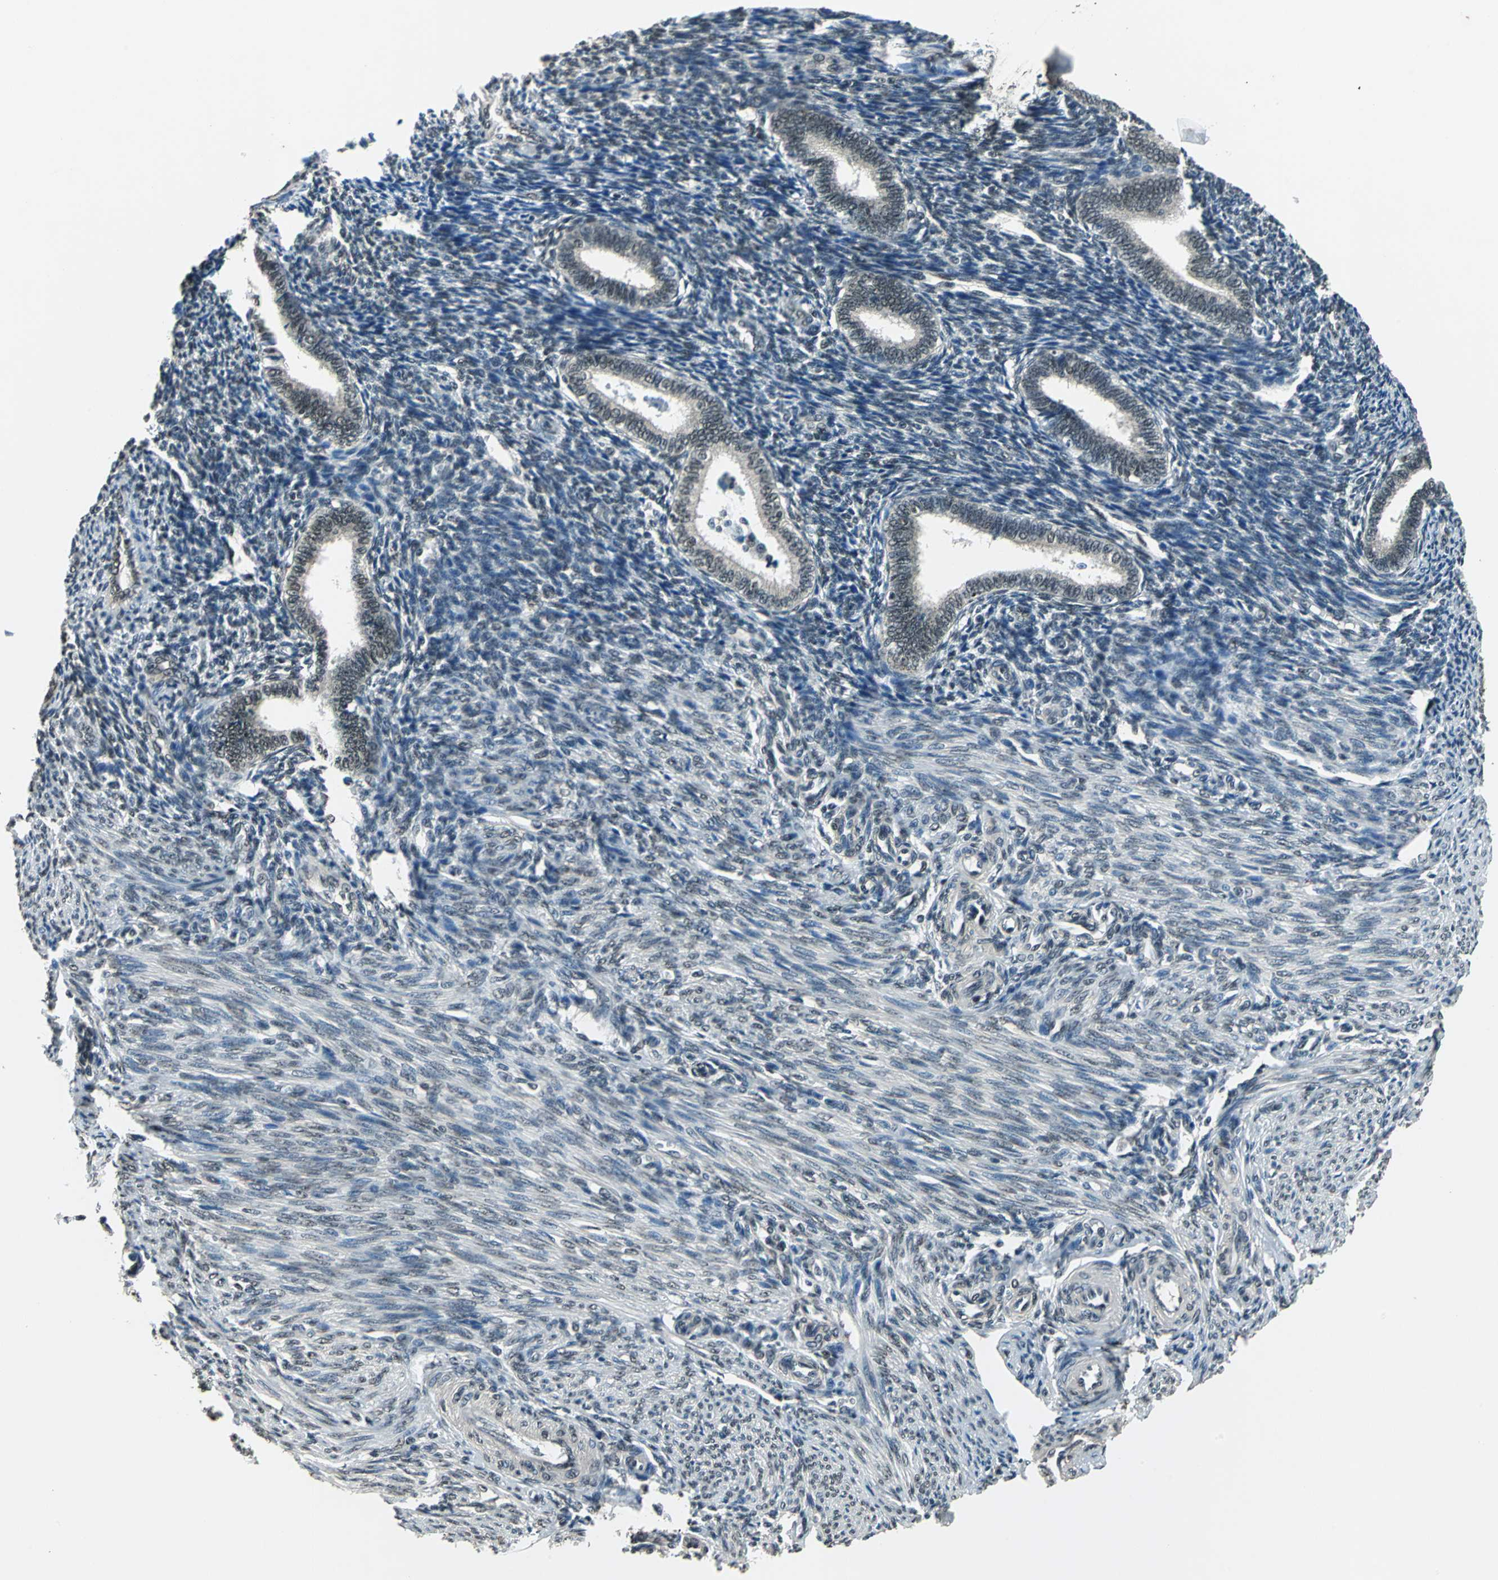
{"staining": {"intensity": "moderate", "quantity": "25%-75%", "location": "nuclear"}, "tissue": "endometrium", "cell_type": "Cells in endometrial stroma", "image_type": "normal", "snomed": [{"axis": "morphology", "description": "Normal tissue, NOS"}, {"axis": "topography", "description": "Endometrium"}], "caption": "DAB immunohistochemical staining of unremarkable endometrium demonstrates moderate nuclear protein positivity in about 25%-75% of cells in endometrial stroma.", "gene": "RBM14", "patient": {"sex": "female", "age": 27}}